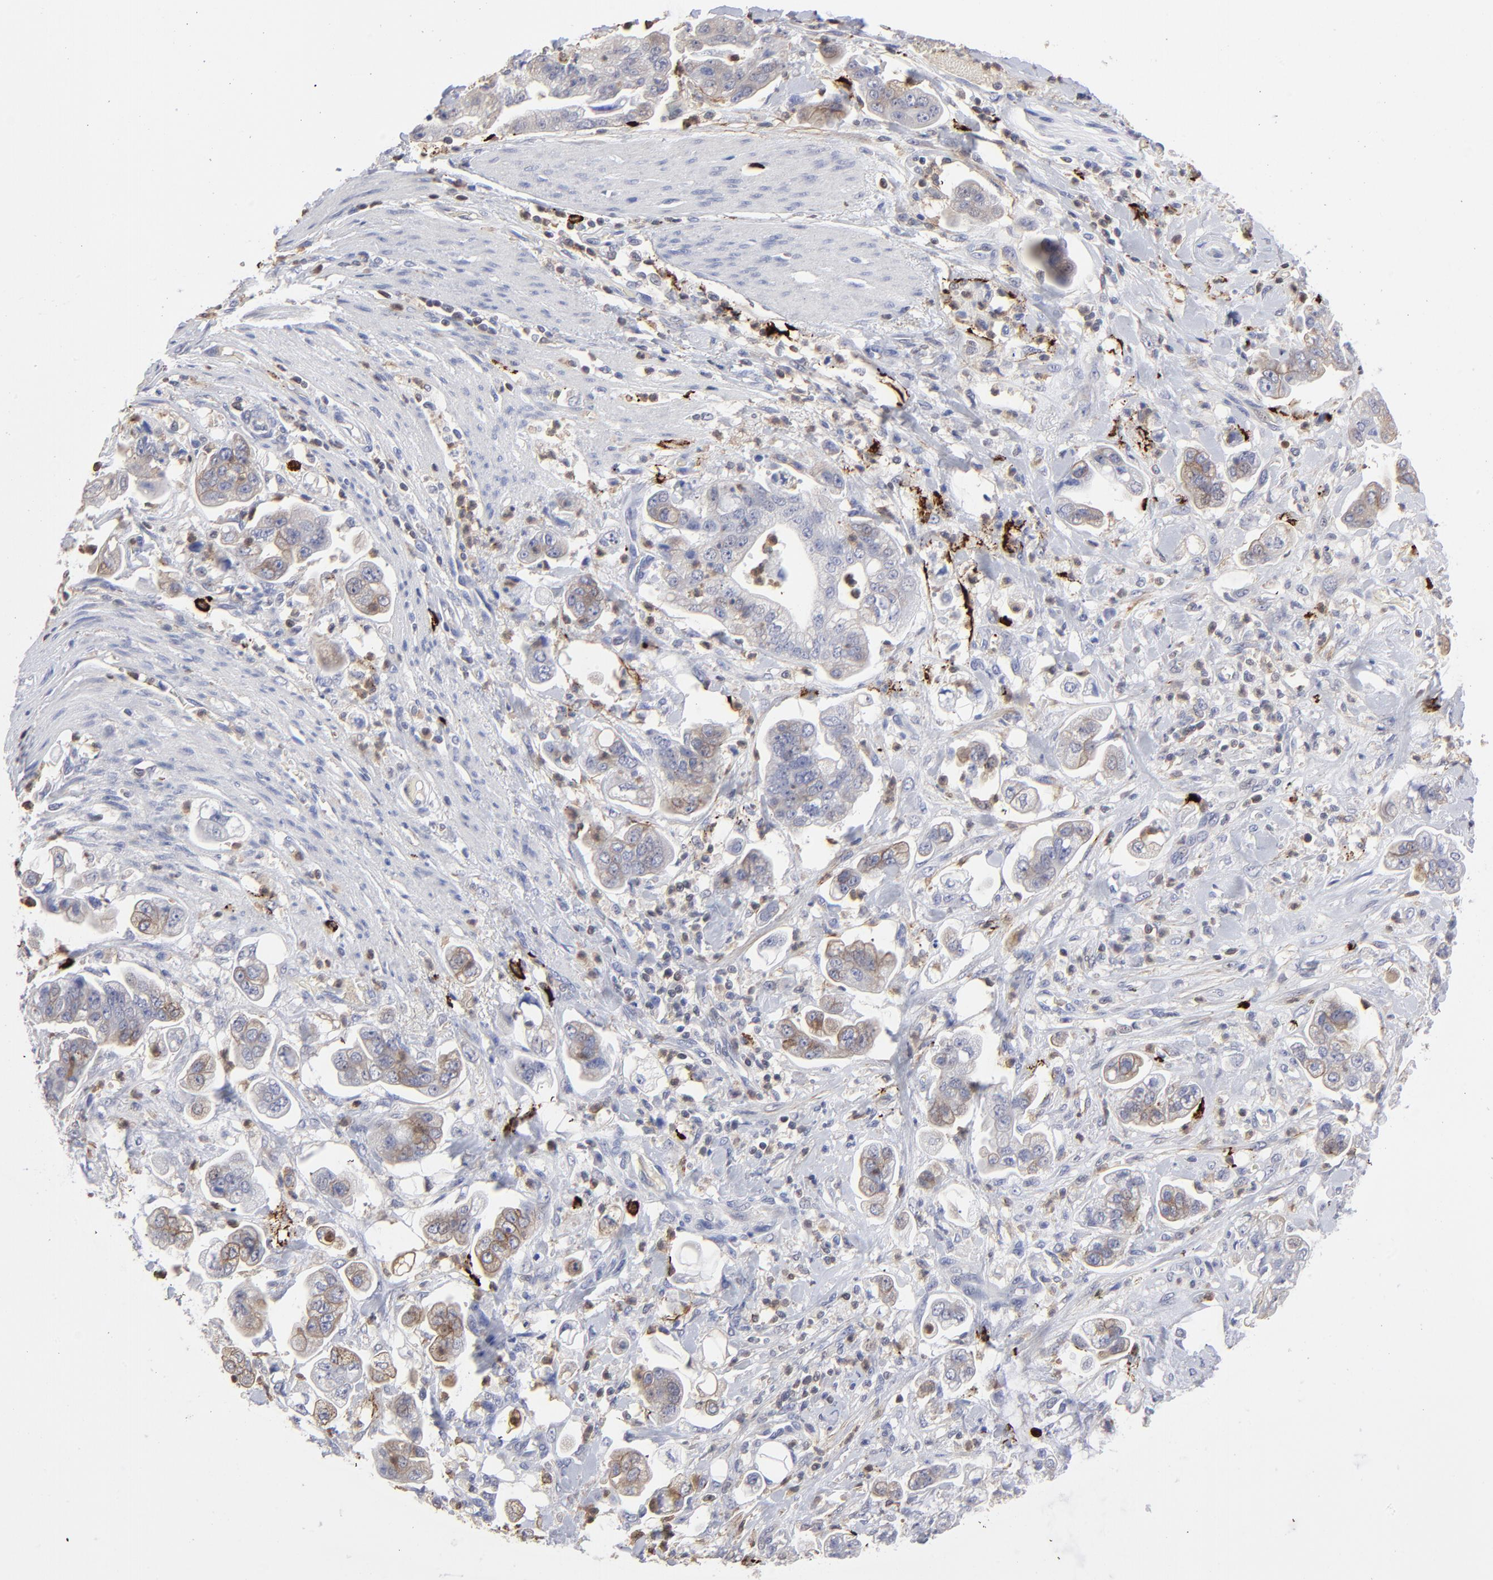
{"staining": {"intensity": "weak", "quantity": "<25%", "location": "cytoplasmic/membranous"}, "tissue": "stomach cancer", "cell_type": "Tumor cells", "image_type": "cancer", "snomed": [{"axis": "morphology", "description": "Adenocarcinoma, NOS"}, {"axis": "topography", "description": "Stomach"}], "caption": "This is an immunohistochemistry photomicrograph of adenocarcinoma (stomach). There is no expression in tumor cells.", "gene": "TBXT", "patient": {"sex": "male", "age": 62}}